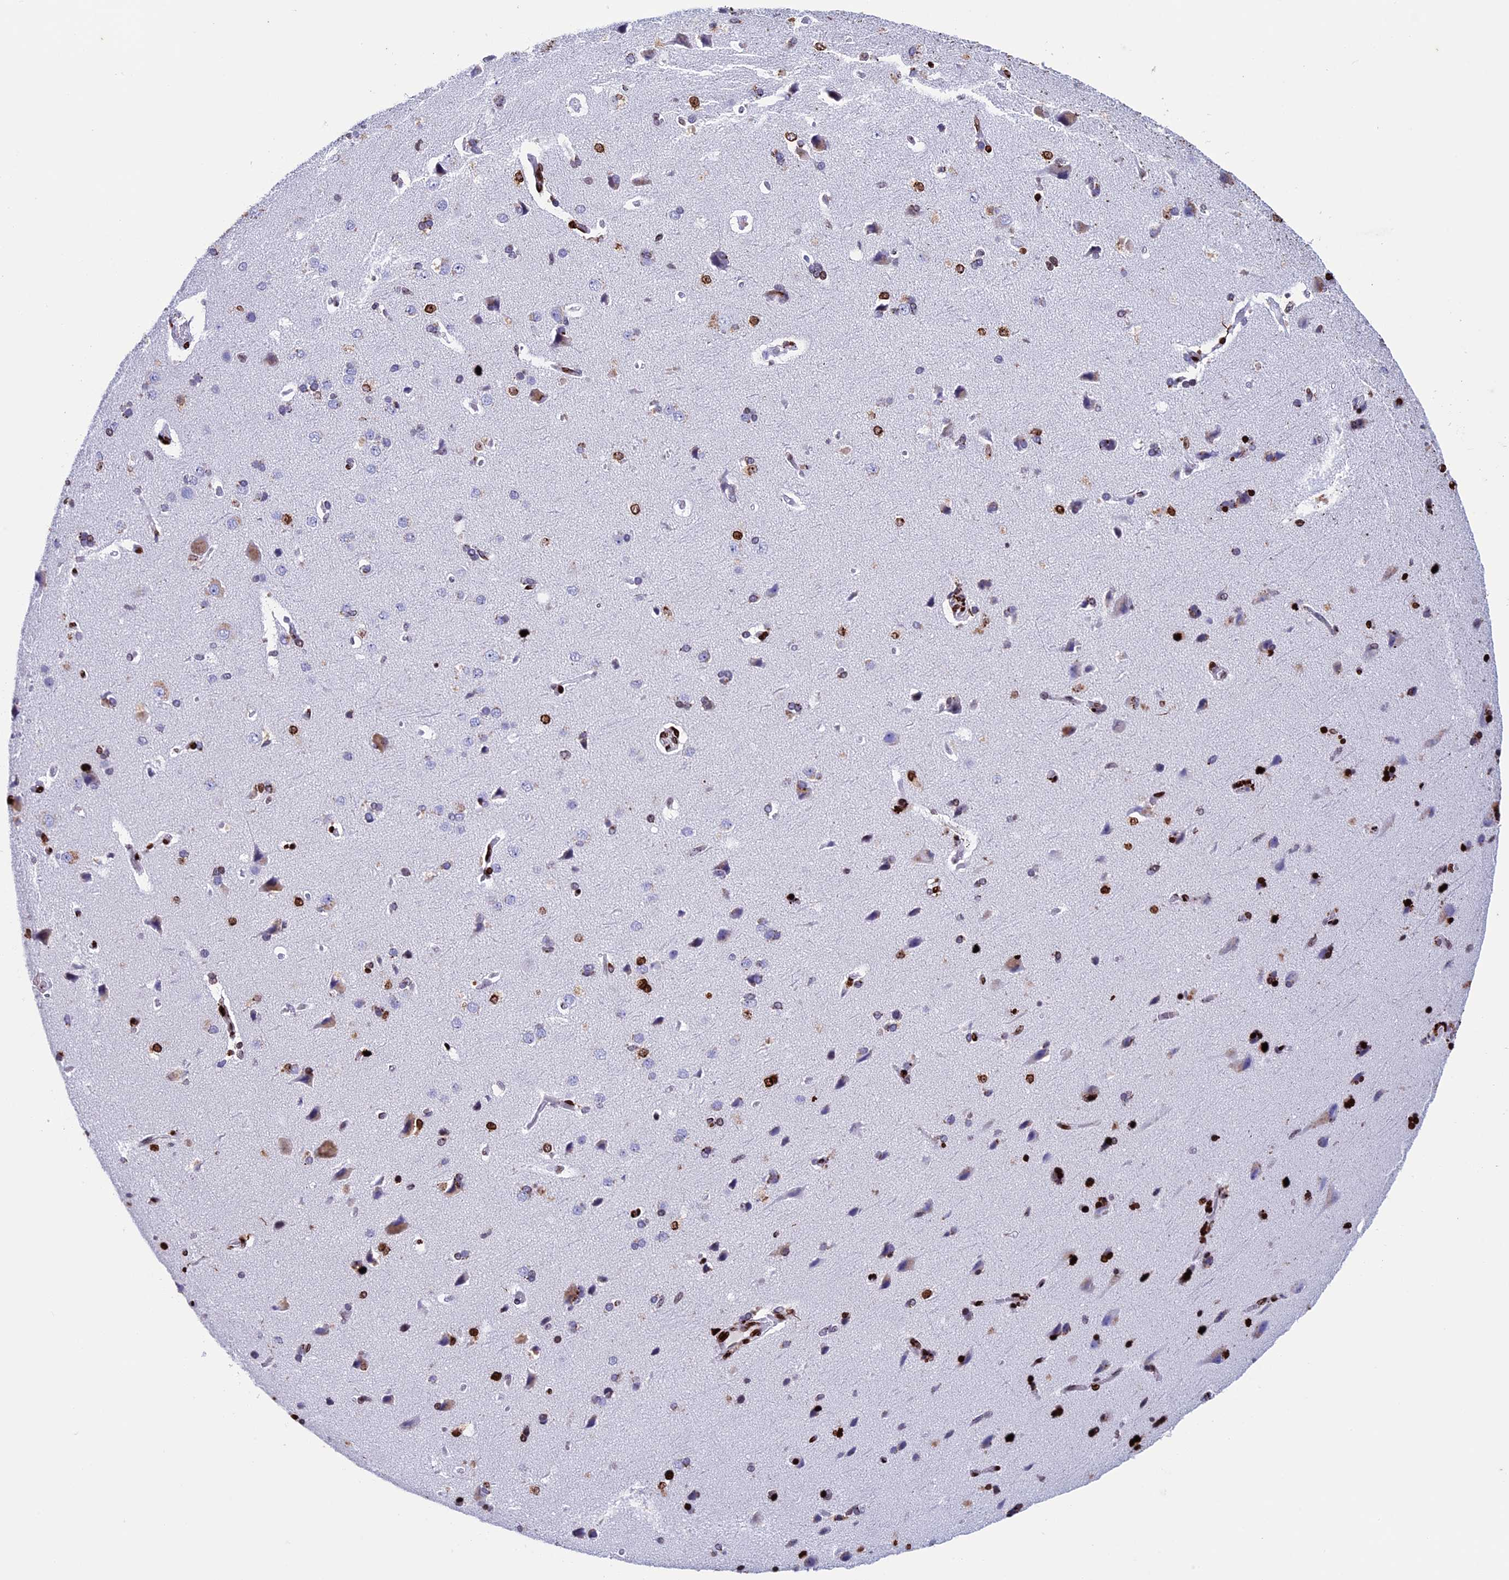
{"staining": {"intensity": "moderate", "quantity": ">75%", "location": "nuclear"}, "tissue": "cerebral cortex", "cell_type": "Endothelial cells", "image_type": "normal", "snomed": [{"axis": "morphology", "description": "Normal tissue, NOS"}, {"axis": "topography", "description": "Cerebral cortex"}], "caption": "An image of human cerebral cortex stained for a protein demonstrates moderate nuclear brown staining in endothelial cells. The staining was performed using DAB (3,3'-diaminobenzidine), with brown indicating positive protein expression. Nuclei are stained blue with hematoxylin.", "gene": "BTBD3", "patient": {"sex": "male", "age": 62}}